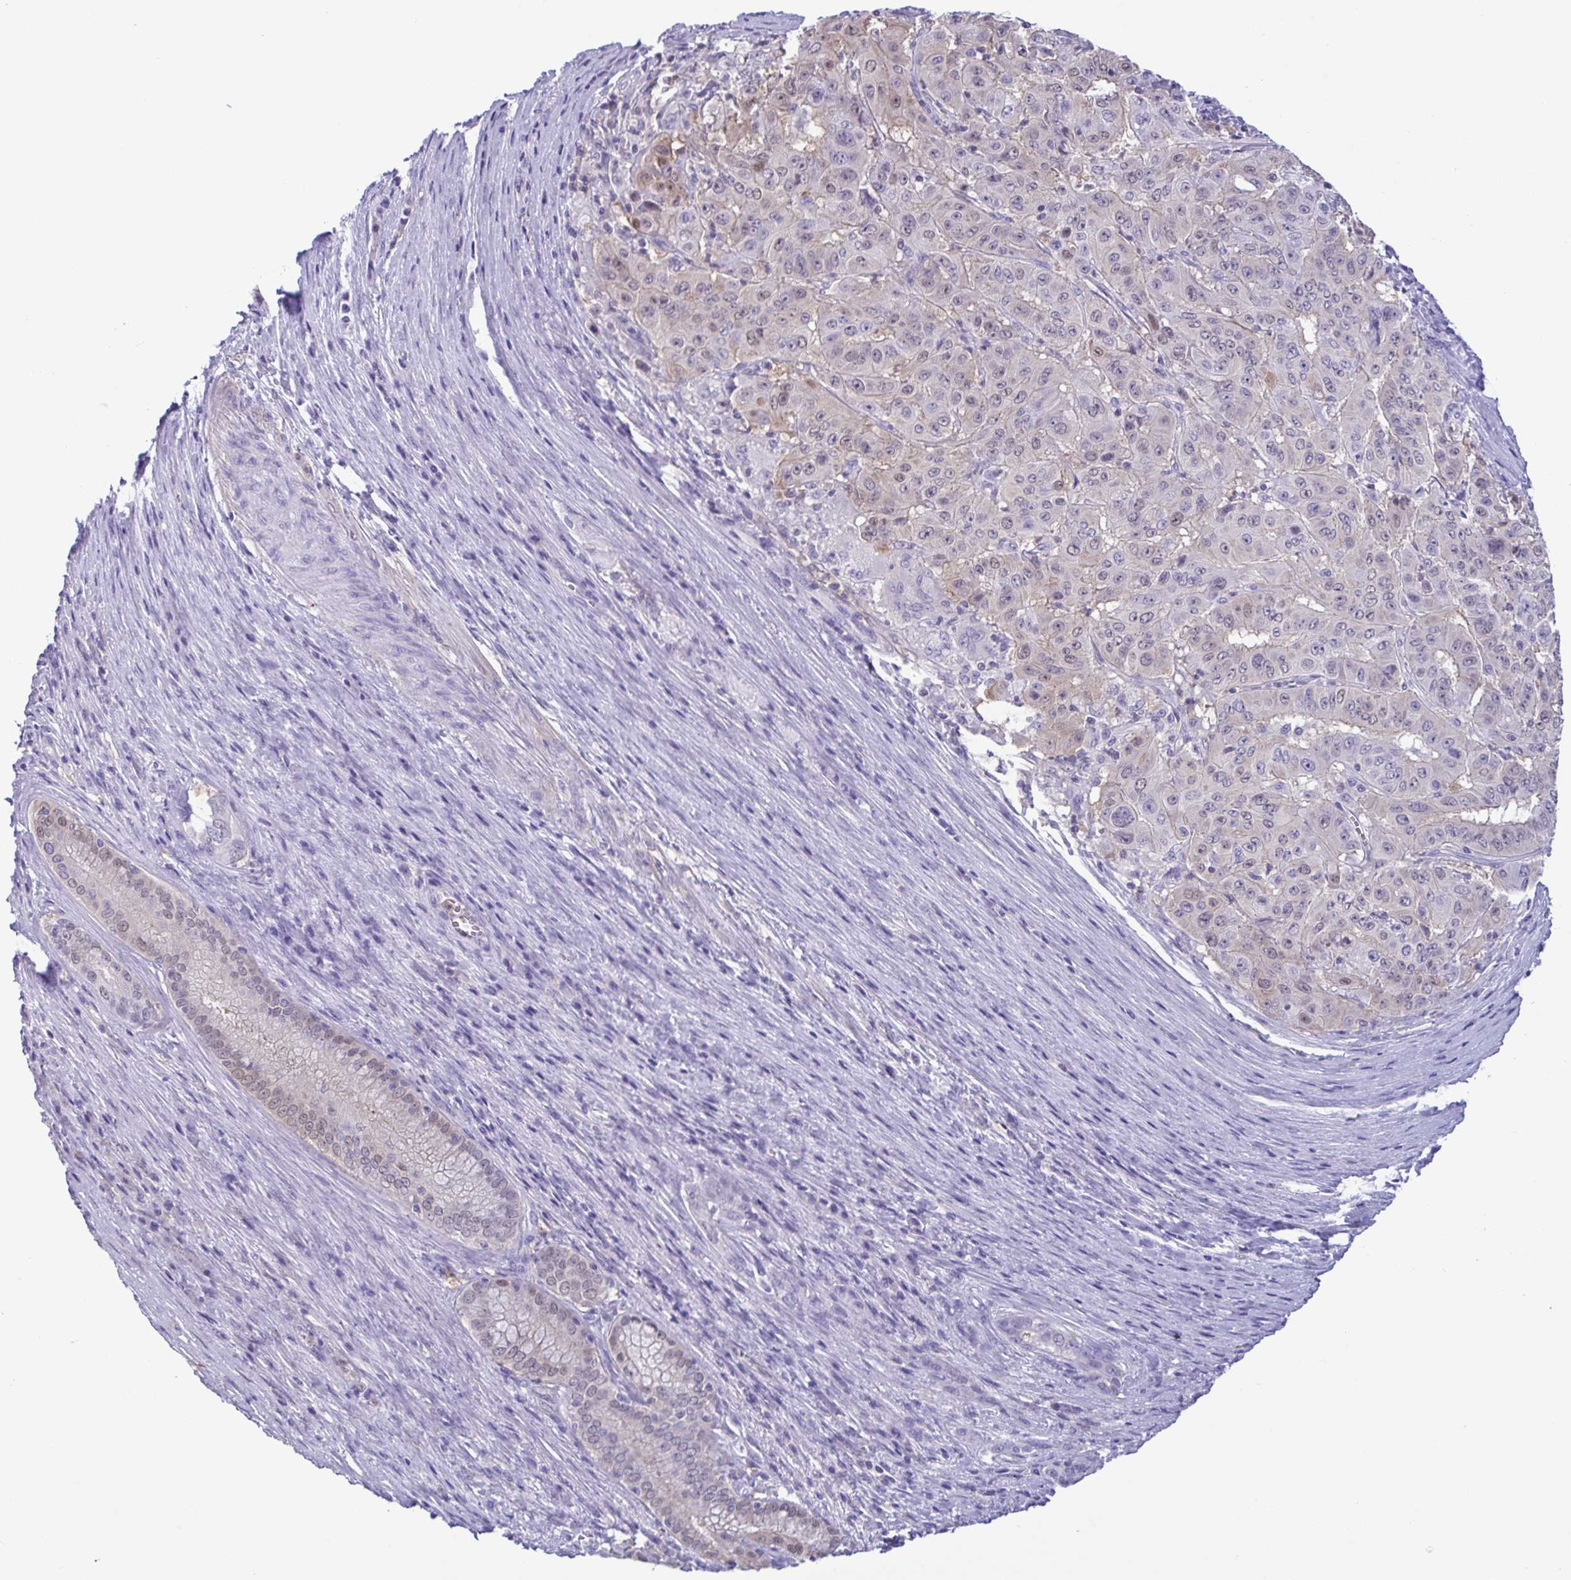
{"staining": {"intensity": "weak", "quantity": "<25%", "location": "cytoplasmic/membranous"}, "tissue": "pancreatic cancer", "cell_type": "Tumor cells", "image_type": "cancer", "snomed": [{"axis": "morphology", "description": "Adenocarcinoma, NOS"}, {"axis": "topography", "description": "Pancreas"}], "caption": "This is an immunohistochemistry histopathology image of pancreatic adenocarcinoma. There is no positivity in tumor cells.", "gene": "LDHC", "patient": {"sex": "male", "age": 63}}